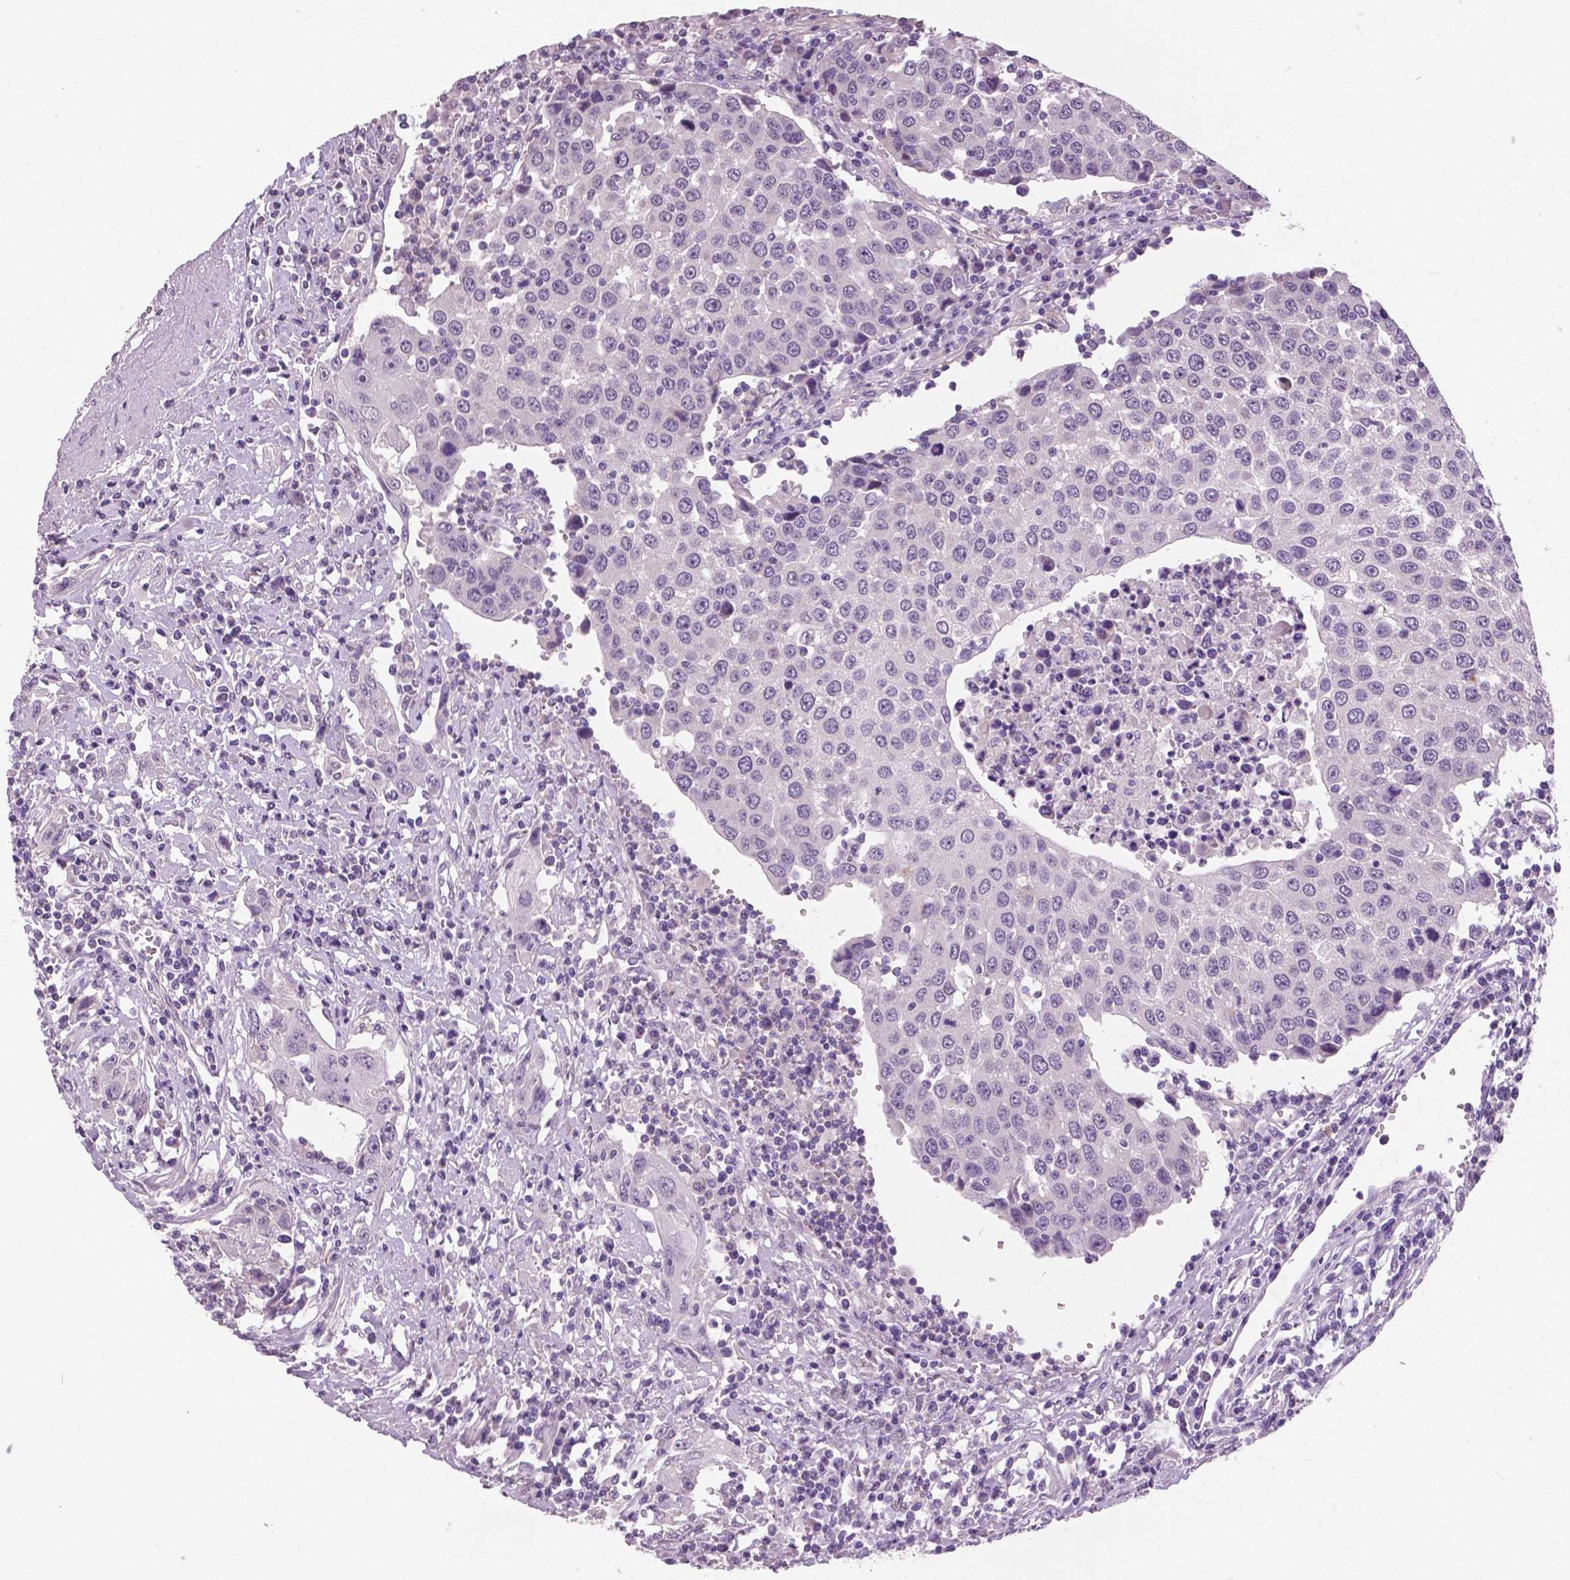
{"staining": {"intensity": "negative", "quantity": "none", "location": "none"}, "tissue": "urothelial cancer", "cell_type": "Tumor cells", "image_type": "cancer", "snomed": [{"axis": "morphology", "description": "Urothelial carcinoma, High grade"}, {"axis": "topography", "description": "Urinary bladder"}], "caption": "IHC of urothelial carcinoma (high-grade) shows no positivity in tumor cells.", "gene": "FOXA1", "patient": {"sex": "female", "age": 85}}